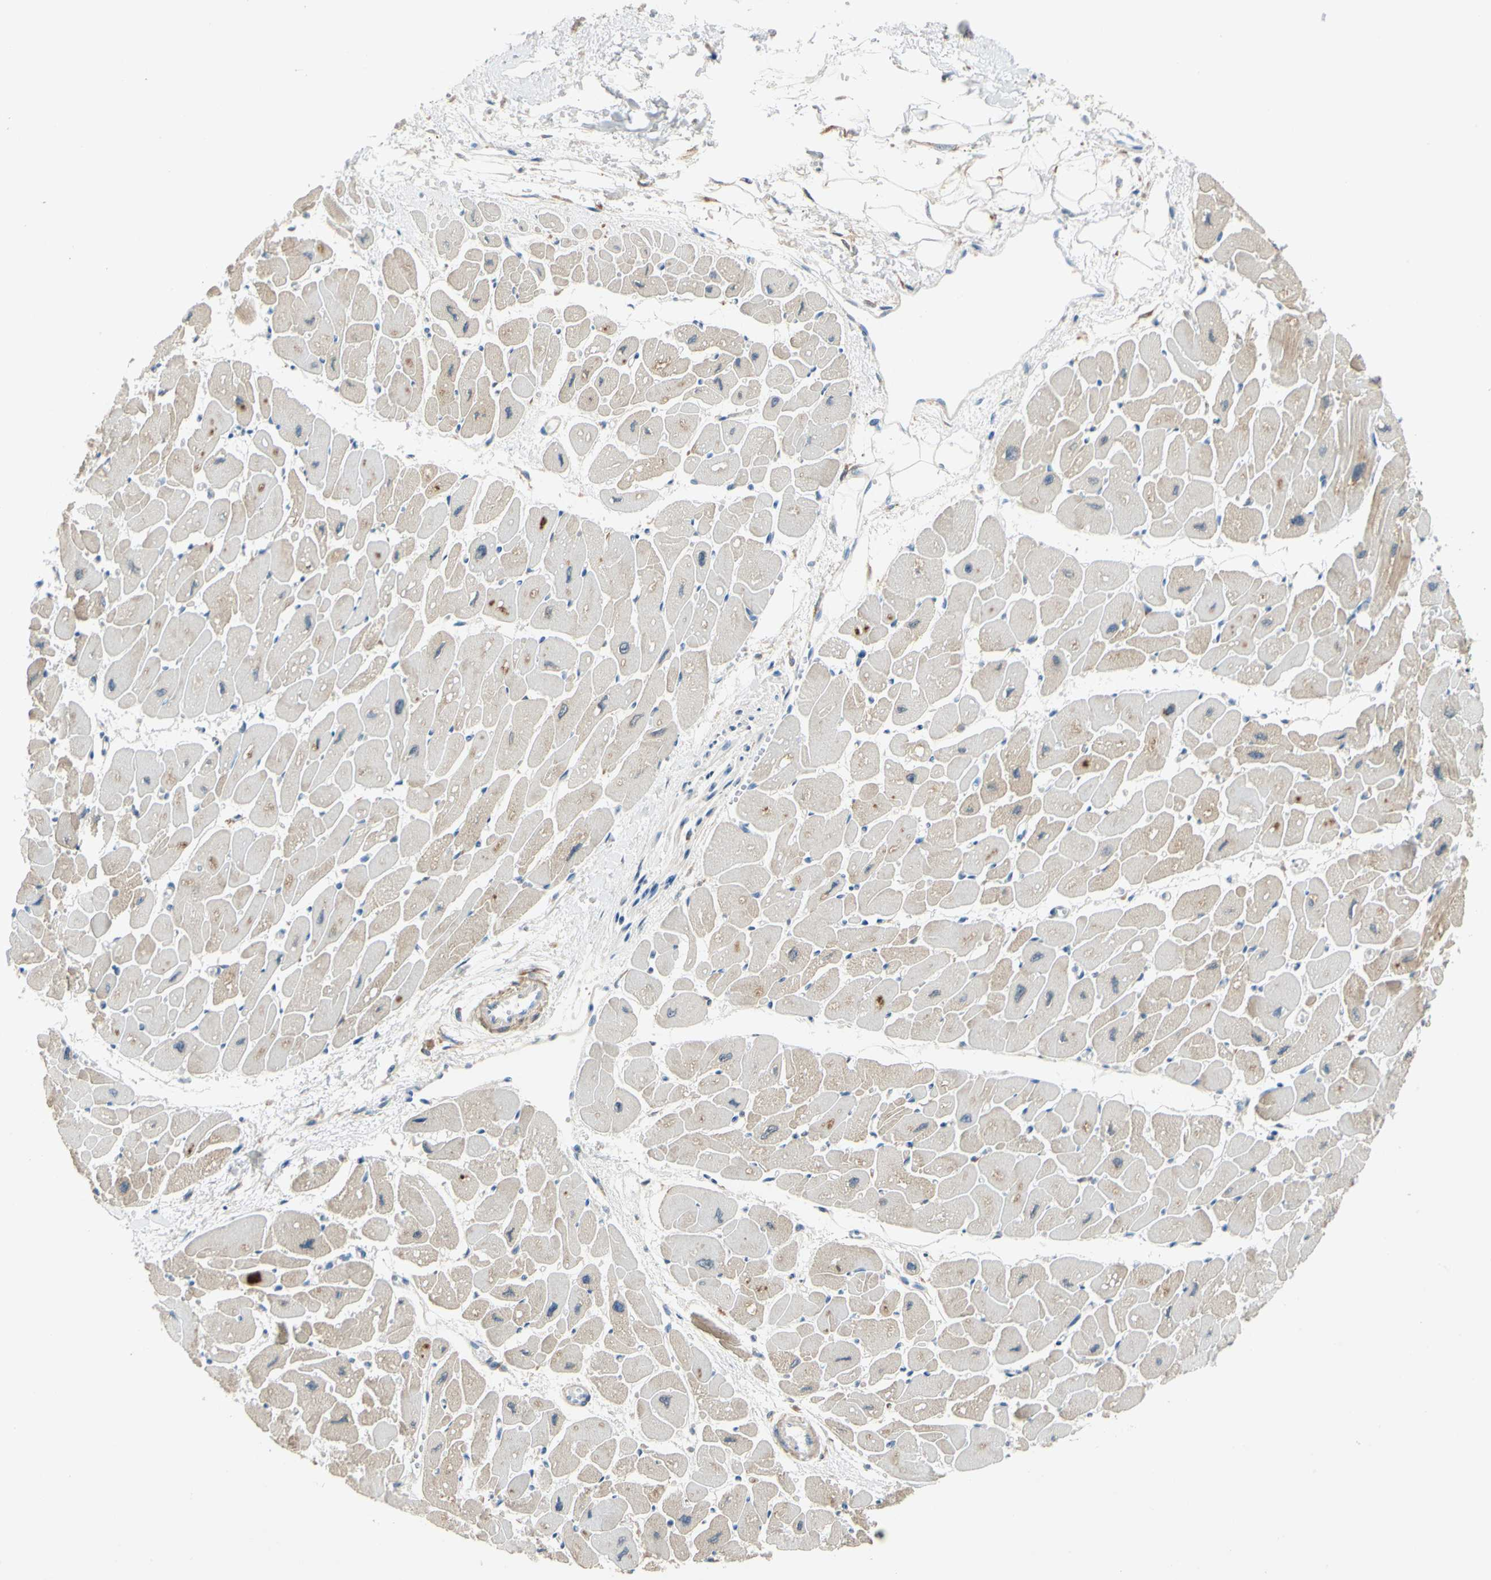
{"staining": {"intensity": "weak", "quantity": "25%-75%", "location": "cytoplasmic/membranous"}, "tissue": "heart muscle", "cell_type": "Cardiomyocytes", "image_type": "normal", "snomed": [{"axis": "morphology", "description": "Normal tissue, NOS"}, {"axis": "topography", "description": "Heart"}], "caption": "A photomicrograph showing weak cytoplasmic/membranous positivity in about 25%-75% of cardiomyocytes in unremarkable heart muscle, as visualized by brown immunohistochemical staining.", "gene": "WIPI1", "patient": {"sex": "female", "age": 54}}